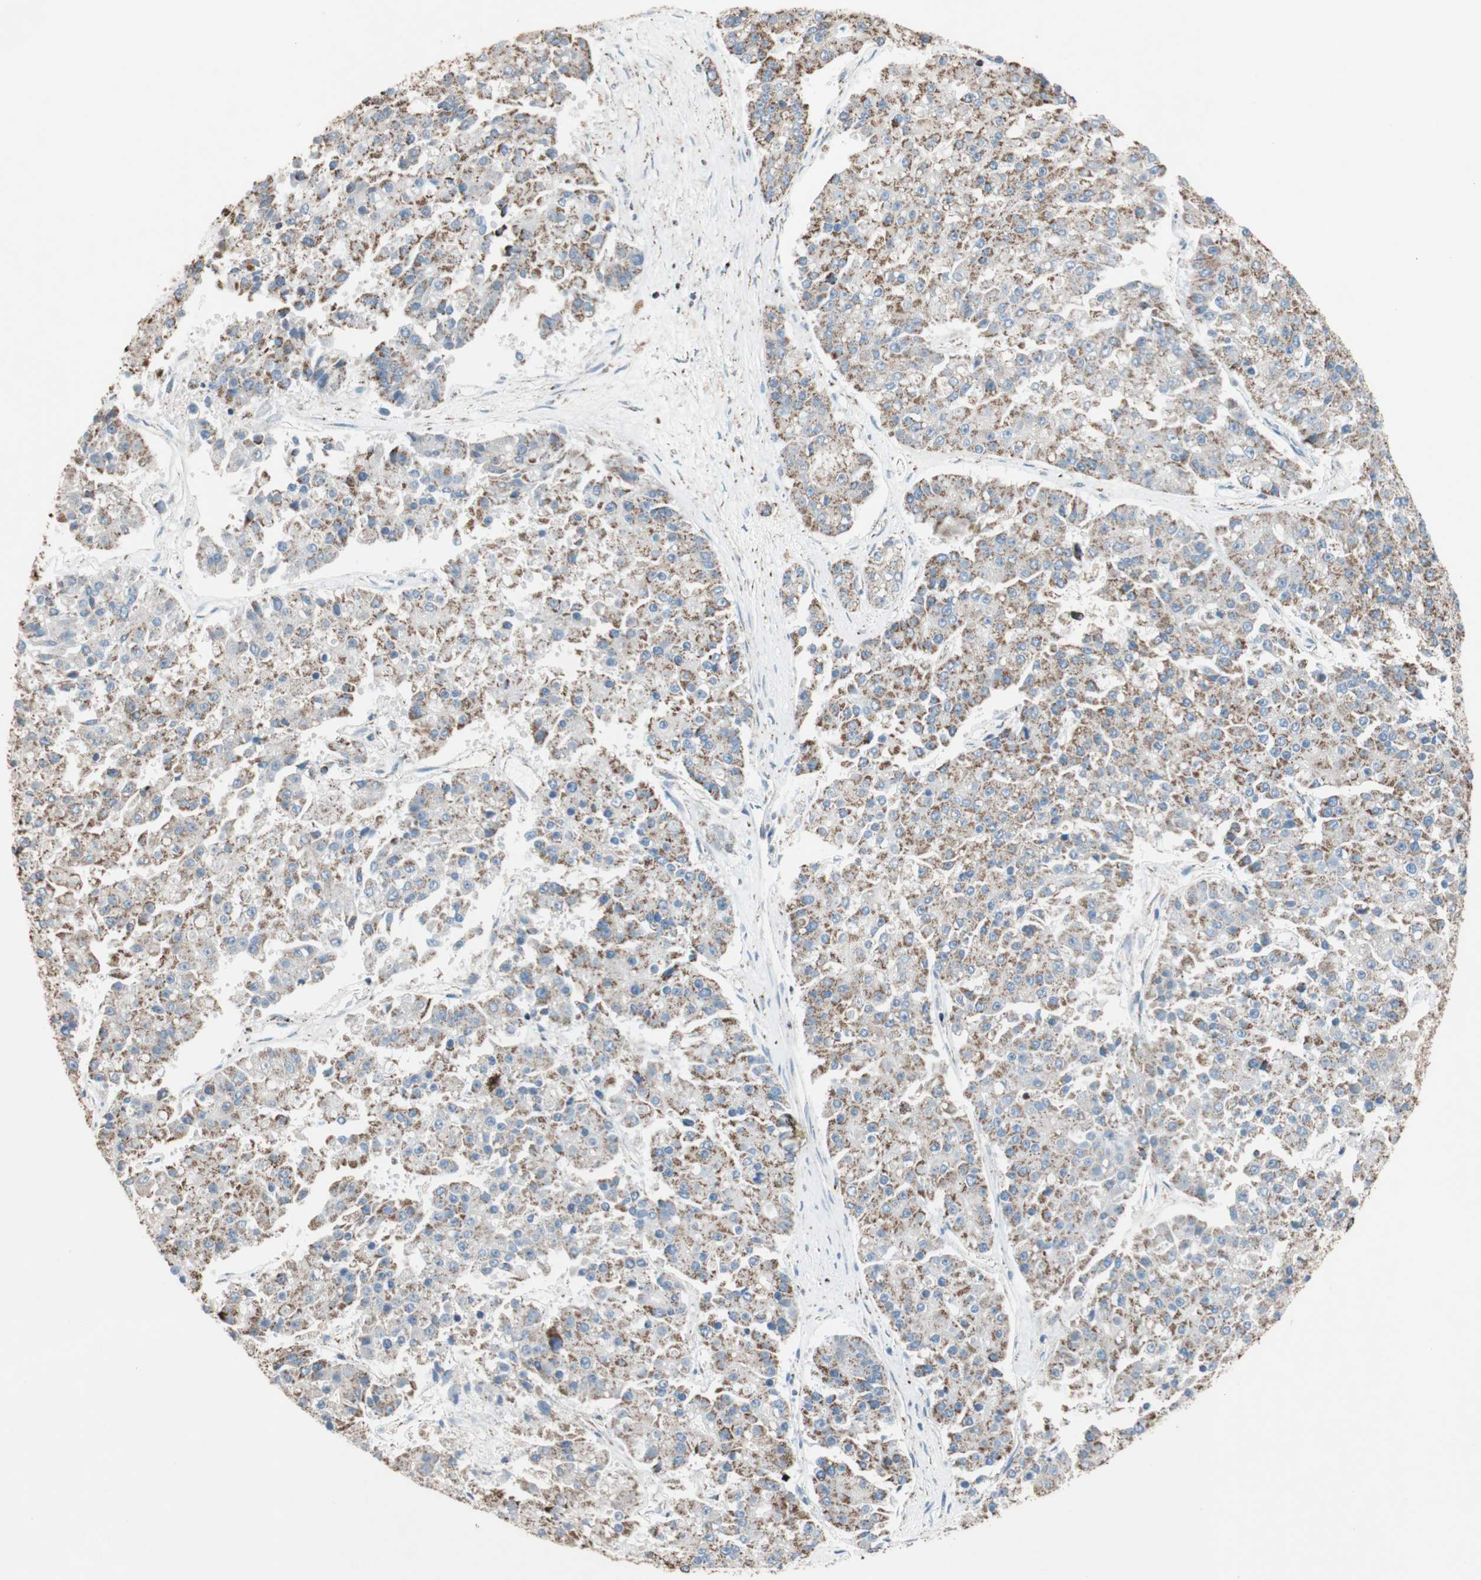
{"staining": {"intensity": "moderate", "quantity": ">75%", "location": "cytoplasmic/membranous"}, "tissue": "pancreatic cancer", "cell_type": "Tumor cells", "image_type": "cancer", "snomed": [{"axis": "morphology", "description": "Adenocarcinoma, NOS"}, {"axis": "topography", "description": "Pancreas"}], "caption": "A brown stain highlights moderate cytoplasmic/membranous expression of a protein in human adenocarcinoma (pancreatic) tumor cells.", "gene": "PCSK4", "patient": {"sex": "male", "age": 50}}